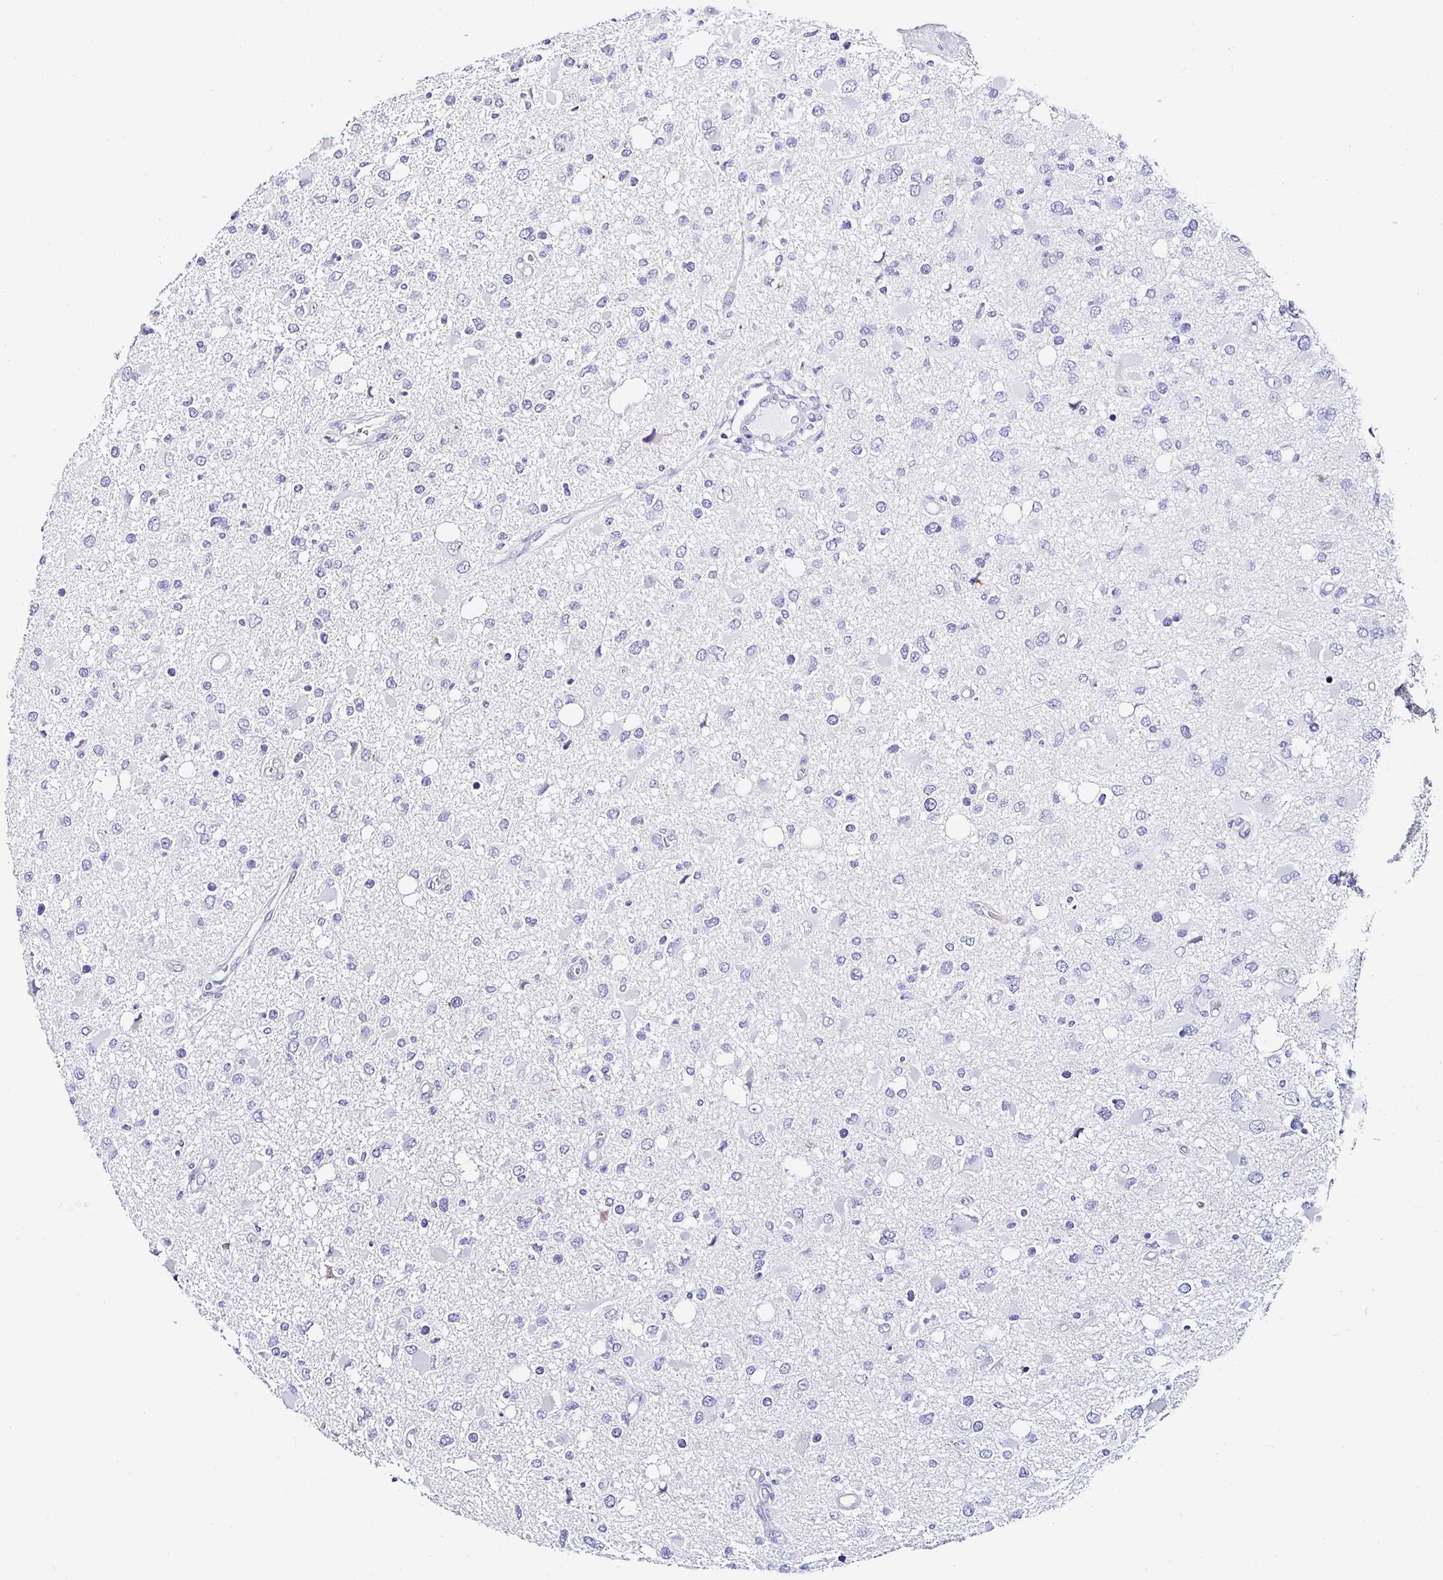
{"staining": {"intensity": "negative", "quantity": "none", "location": "none"}, "tissue": "glioma", "cell_type": "Tumor cells", "image_type": "cancer", "snomed": [{"axis": "morphology", "description": "Glioma, malignant, High grade"}, {"axis": "topography", "description": "Brain"}], "caption": "Histopathology image shows no protein positivity in tumor cells of malignant glioma (high-grade) tissue.", "gene": "TMPRSS11E", "patient": {"sex": "male", "age": 53}}